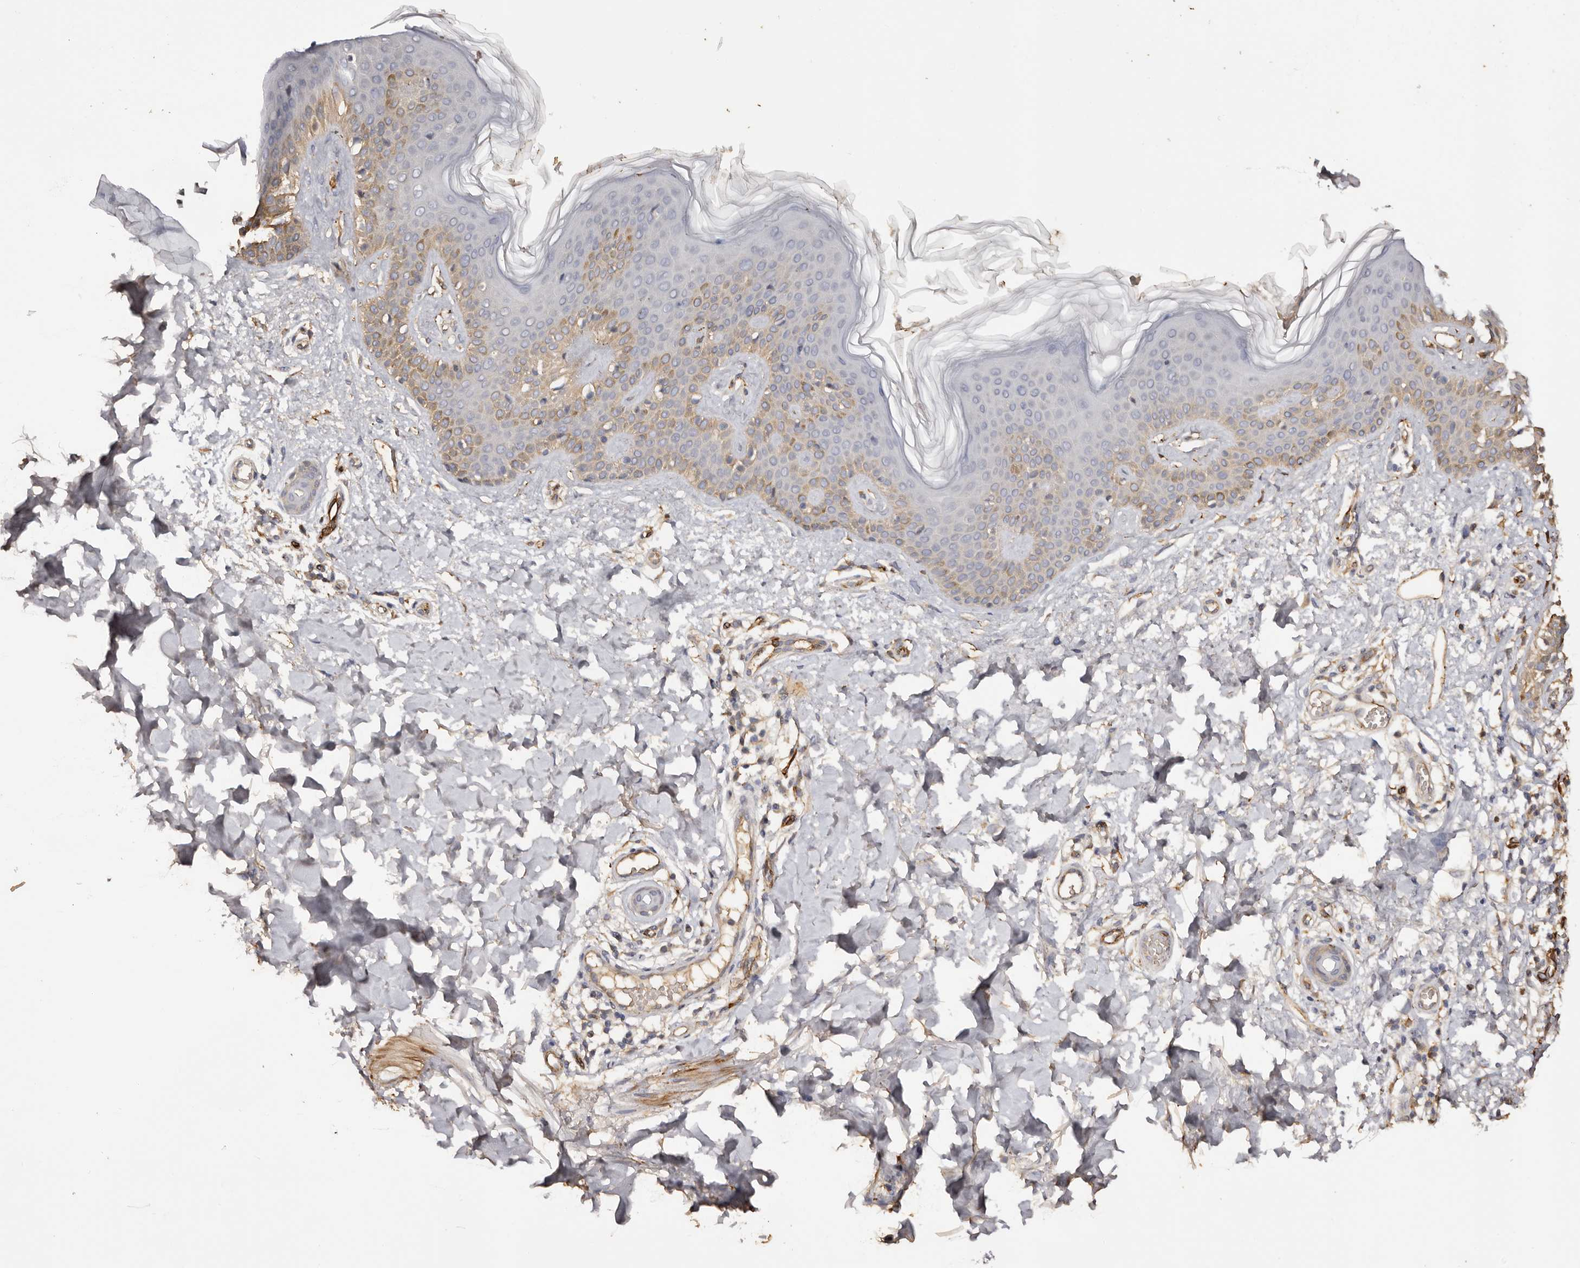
{"staining": {"intensity": "negative", "quantity": "none", "location": "none"}, "tissue": "skin", "cell_type": "Fibroblasts", "image_type": "normal", "snomed": [{"axis": "morphology", "description": "Normal tissue, NOS"}, {"axis": "topography", "description": "Skin"}], "caption": "IHC histopathology image of normal skin: skin stained with DAB reveals no significant protein staining in fibroblasts. (DAB (3,3'-diaminobenzidine) immunohistochemistry (IHC), high magnification).", "gene": "ZNF557", "patient": {"sex": "male", "age": 37}}